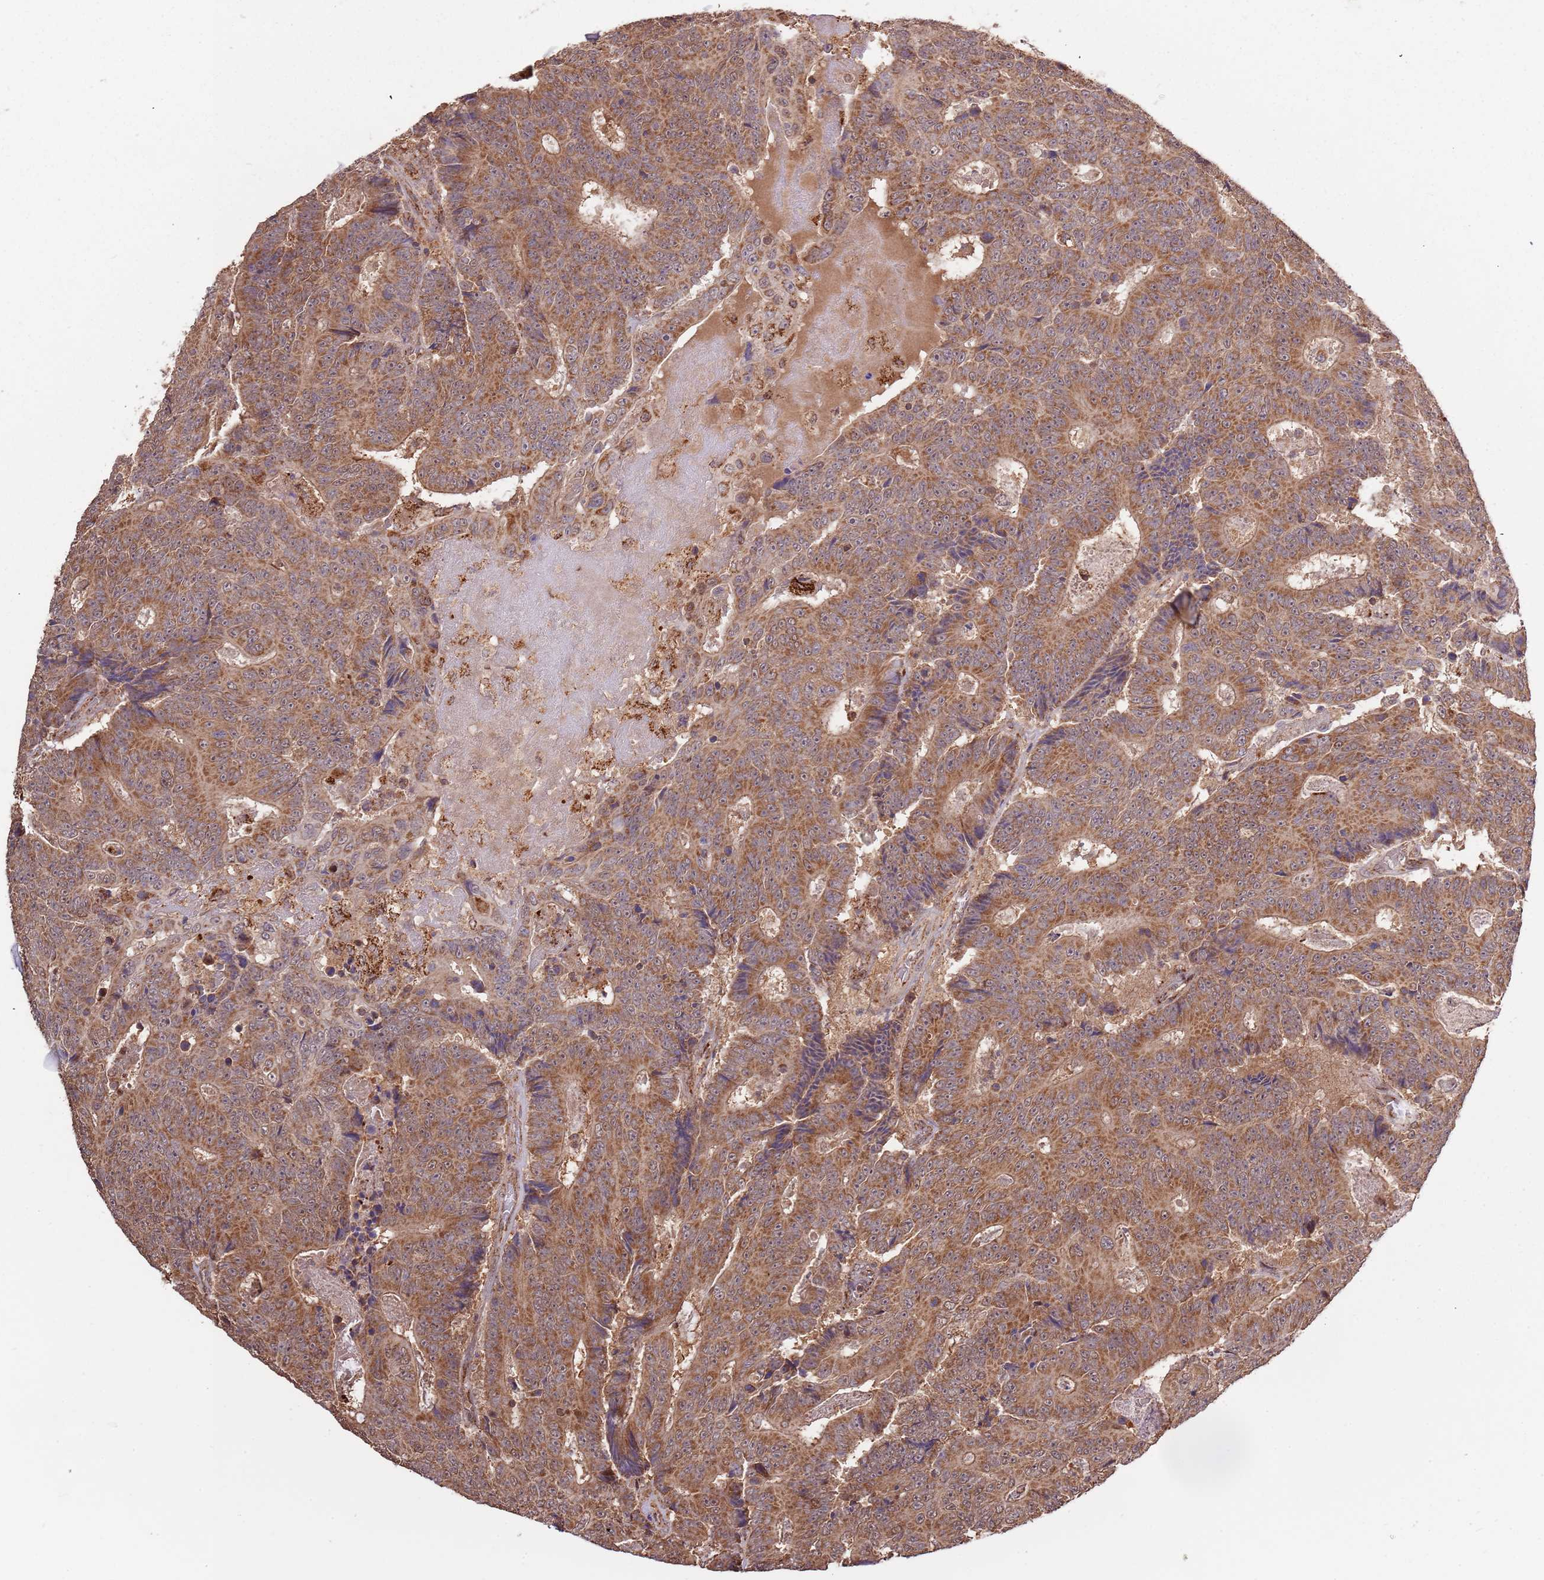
{"staining": {"intensity": "strong", "quantity": ">75%", "location": "cytoplasmic/membranous"}, "tissue": "colorectal cancer", "cell_type": "Tumor cells", "image_type": "cancer", "snomed": [{"axis": "morphology", "description": "Adenocarcinoma, NOS"}, {"axis": "topography", "description": "Colon"}], "caption": "Tumor cells display strong cytoplasmic/membranous positivity in about >75% of cells in adenocarcinoma (colorectal). The protein is shown in brown color, while the nuclei are stained blue.", "gene": "IL17RD", "patient": {"sex": "male", "age": 83}}